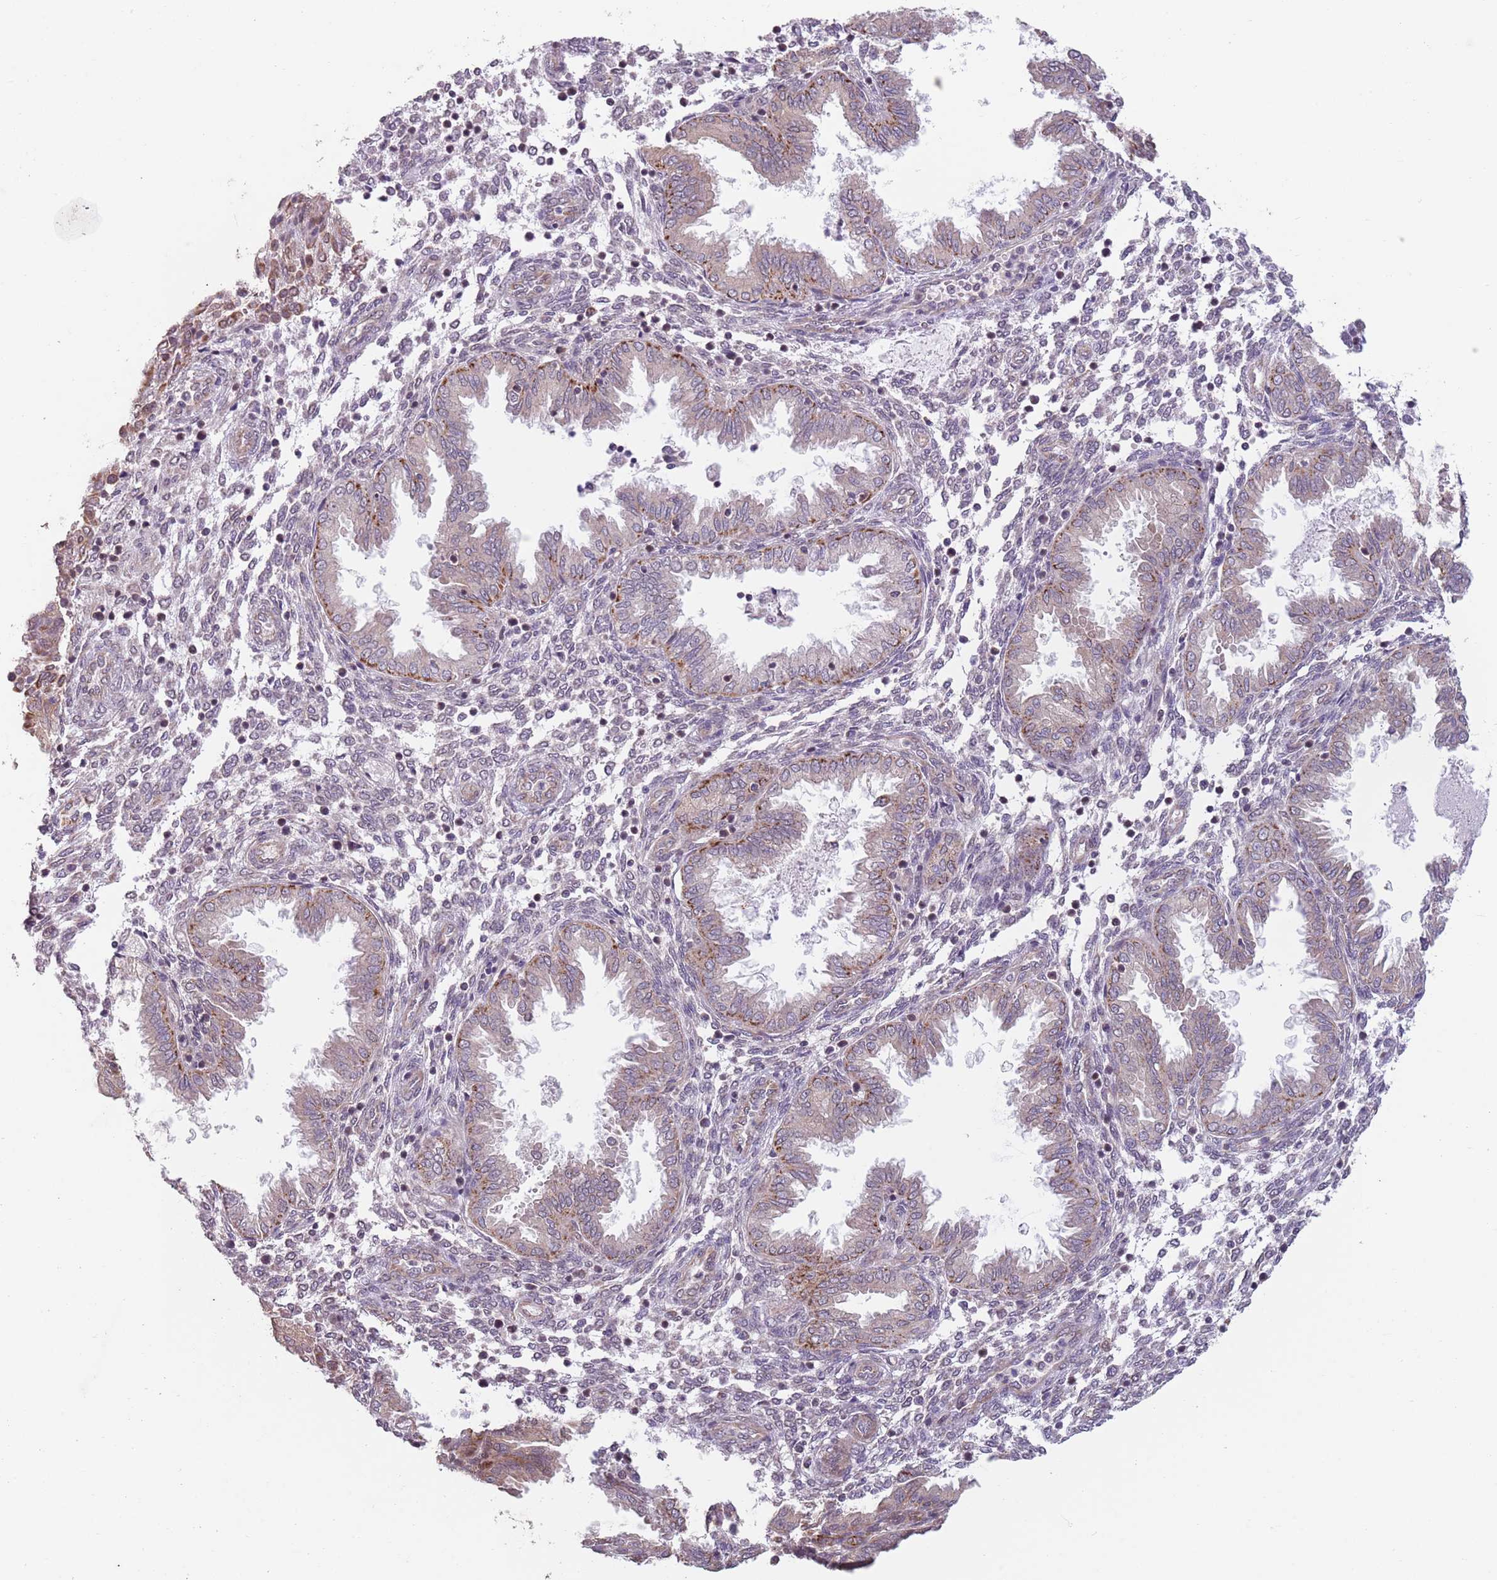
{"staining": {"intensity": "weak", "quantity": "<25%", "location": "cytoplasmic/membranous"}, "tissue": "endometrium", "cell_type": "Cells in endometrial stroma", "image_type": "normal", "snomed": [{"axis": "morphology", "description": "Normal tissue, NOS"}, {"axis": "topography", "description": "Endometrium"}], "caption": "IHC histopathology image of benign endometrium: endometrium stained with DAB shows no significant protein positivity in cells in endometrial stroma. (DAB IHC with hematoxylin counter stain).", "gene": "CHD9", "patient": {"sex": "female", "age": 33}}